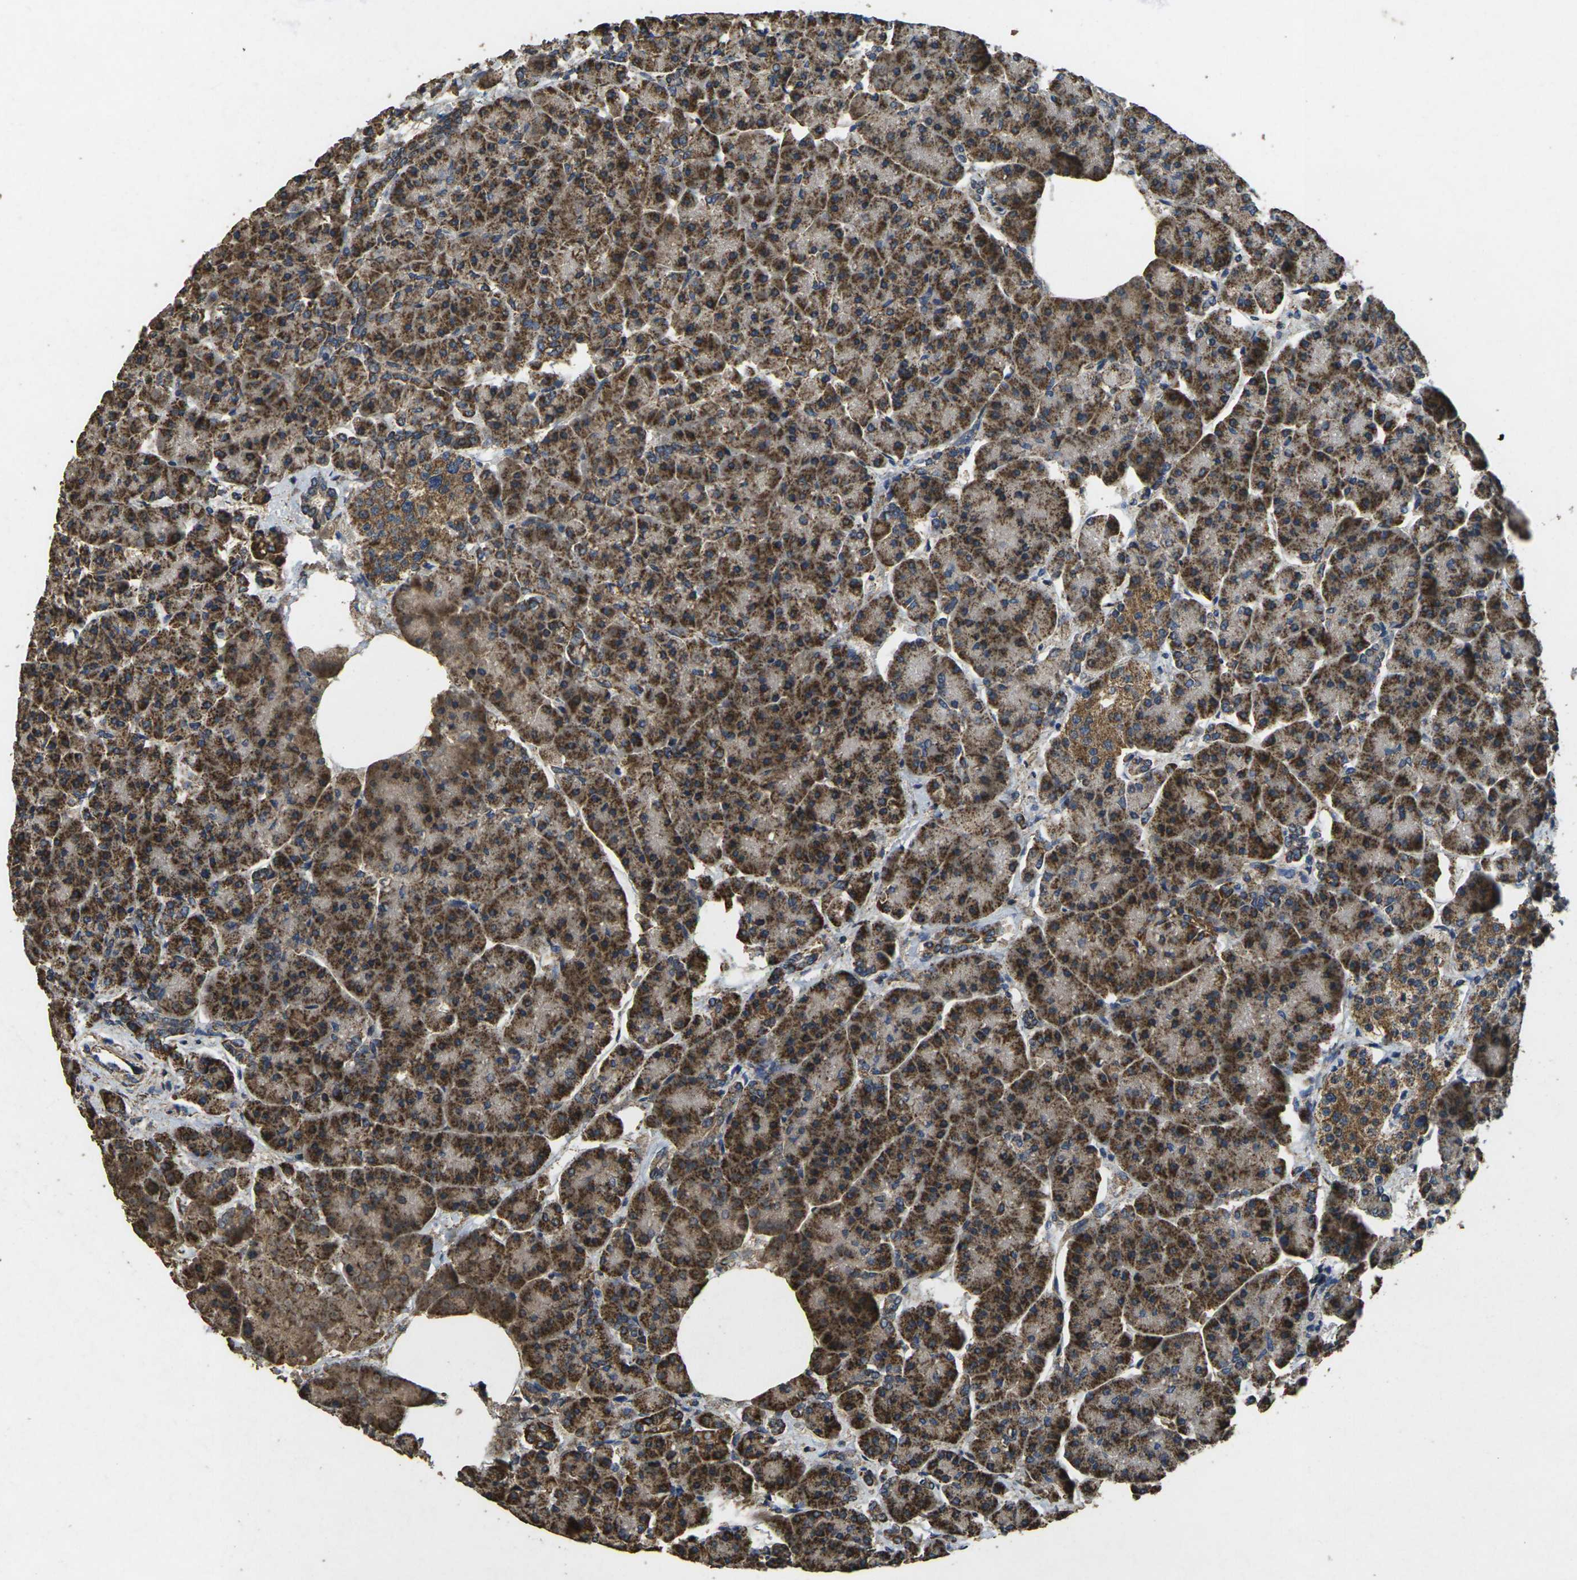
{"staining": {"intensity": "strong", "quantity": ">75%", "location": "cytoplasmic/membranous"}, "tissue": "pancreas", "cell_type": "Exocrine glandular cells", "image_type": "normal", "snomed": [{"axis": "morphology", "description": "Normal tissue, NOS"}, {"axis": "topography", "description": "Pancreas"}], "caption": "Immunohistochemistry (IHC) of benign human pancreas shows high levels of strong cytoplasmic/membranous positivity in approximately >75% of exocrine glandular cells.", "gene": "MAPK11", "patient": {"sex": "female", "age": 70}}